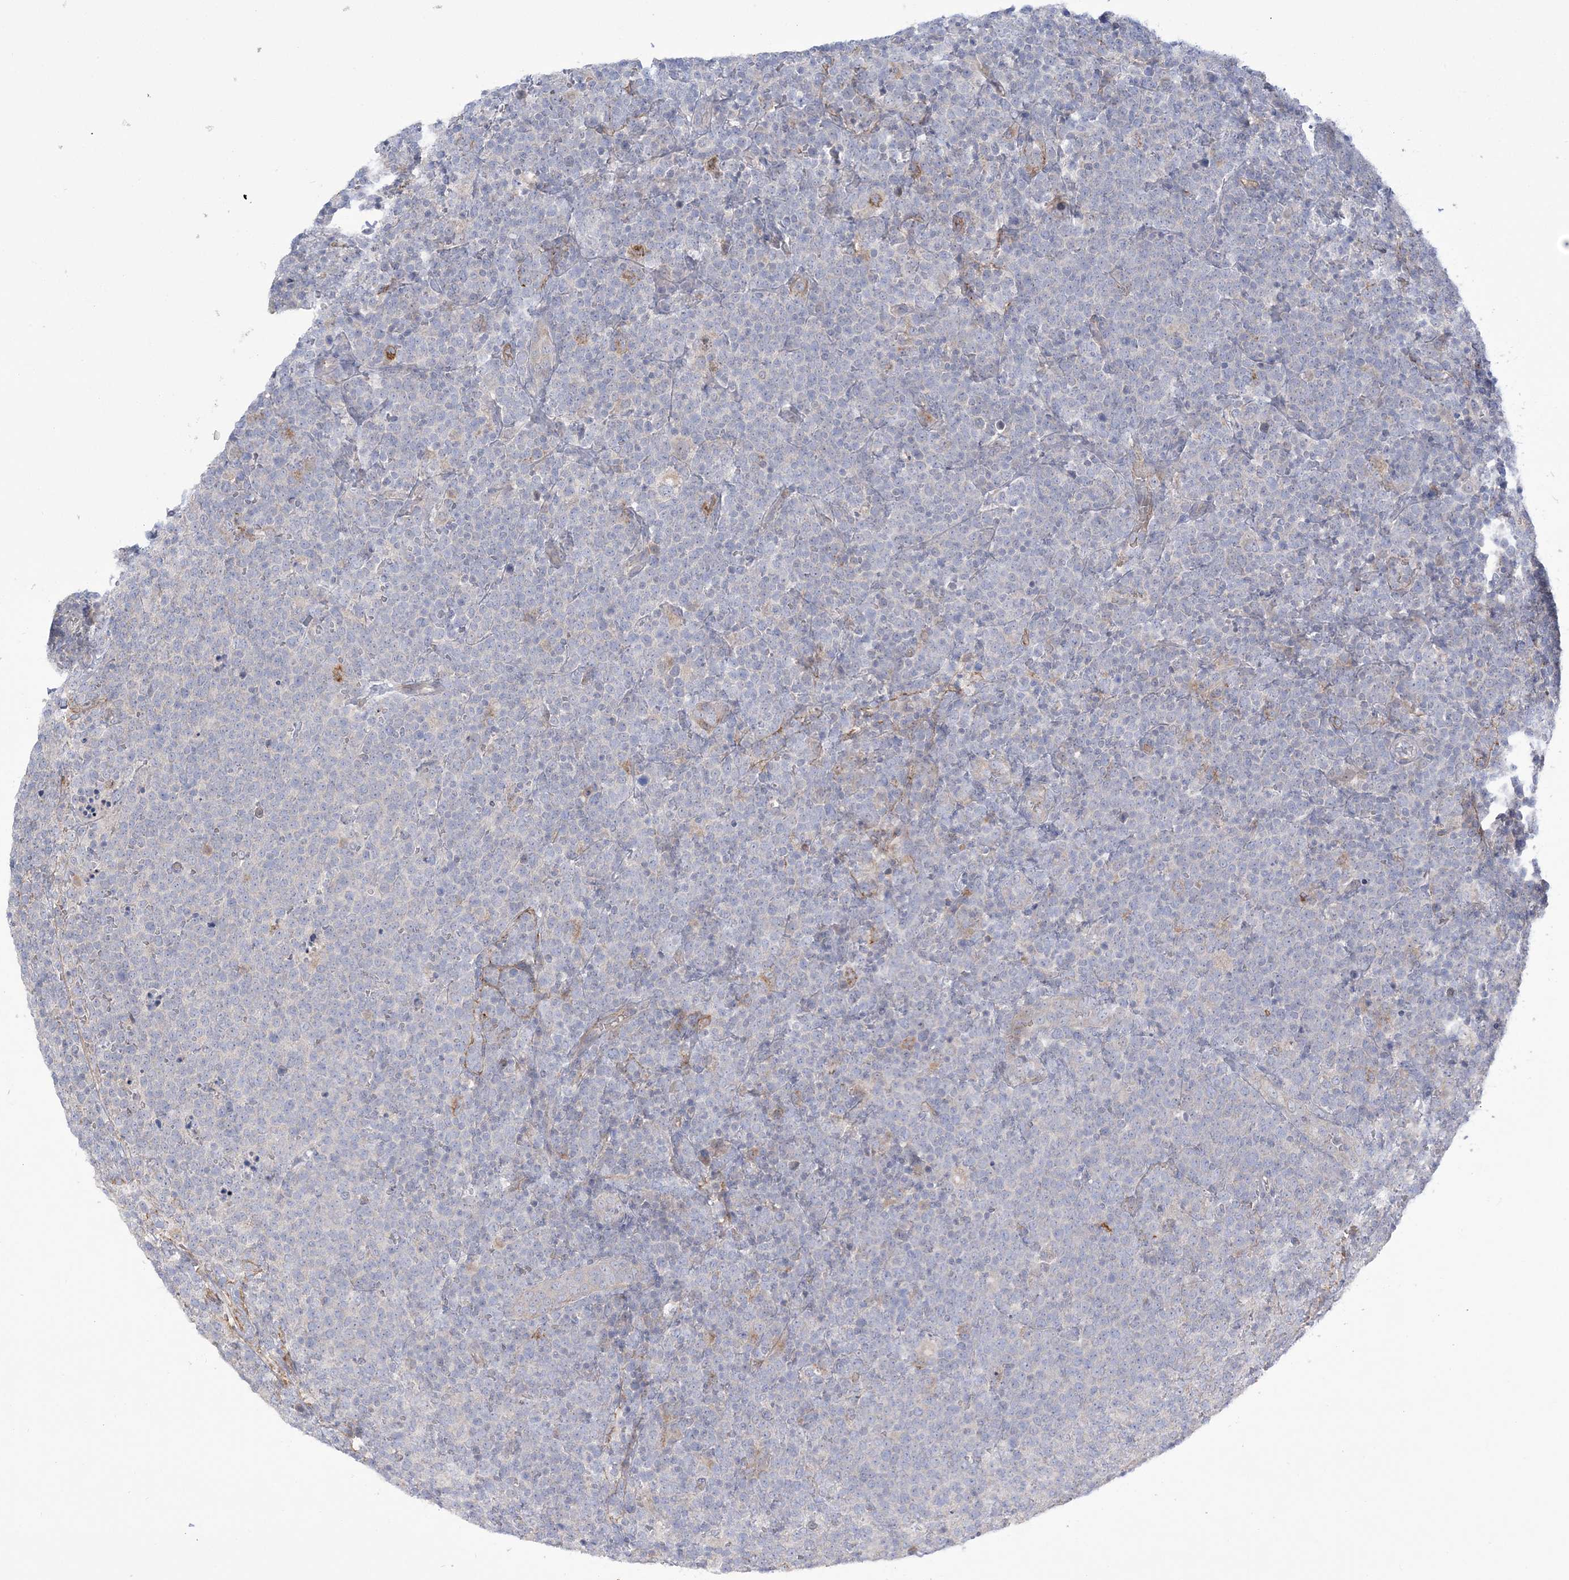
{"staining": {"intensity": "negative", "quantity": "none", "location": "none"}, "tissue": "lymphoma", "cell_type": "Tumor cells", "image_type": "cancer", "snomed": [{"axis": "morphology", "description": "Malignant lymphoma, non-Hodgkin's type, High grade"}, {"axis": "topography", "description": "Lymph node"}], "caption": "A micrograph of malignant lymphoma, non-Hodgkin's type (high-grade) stained for a protein exhibits no brown staining in tumor cells.", "gene": "FARSB", "patient": {"sex": "male", "age": 61}}